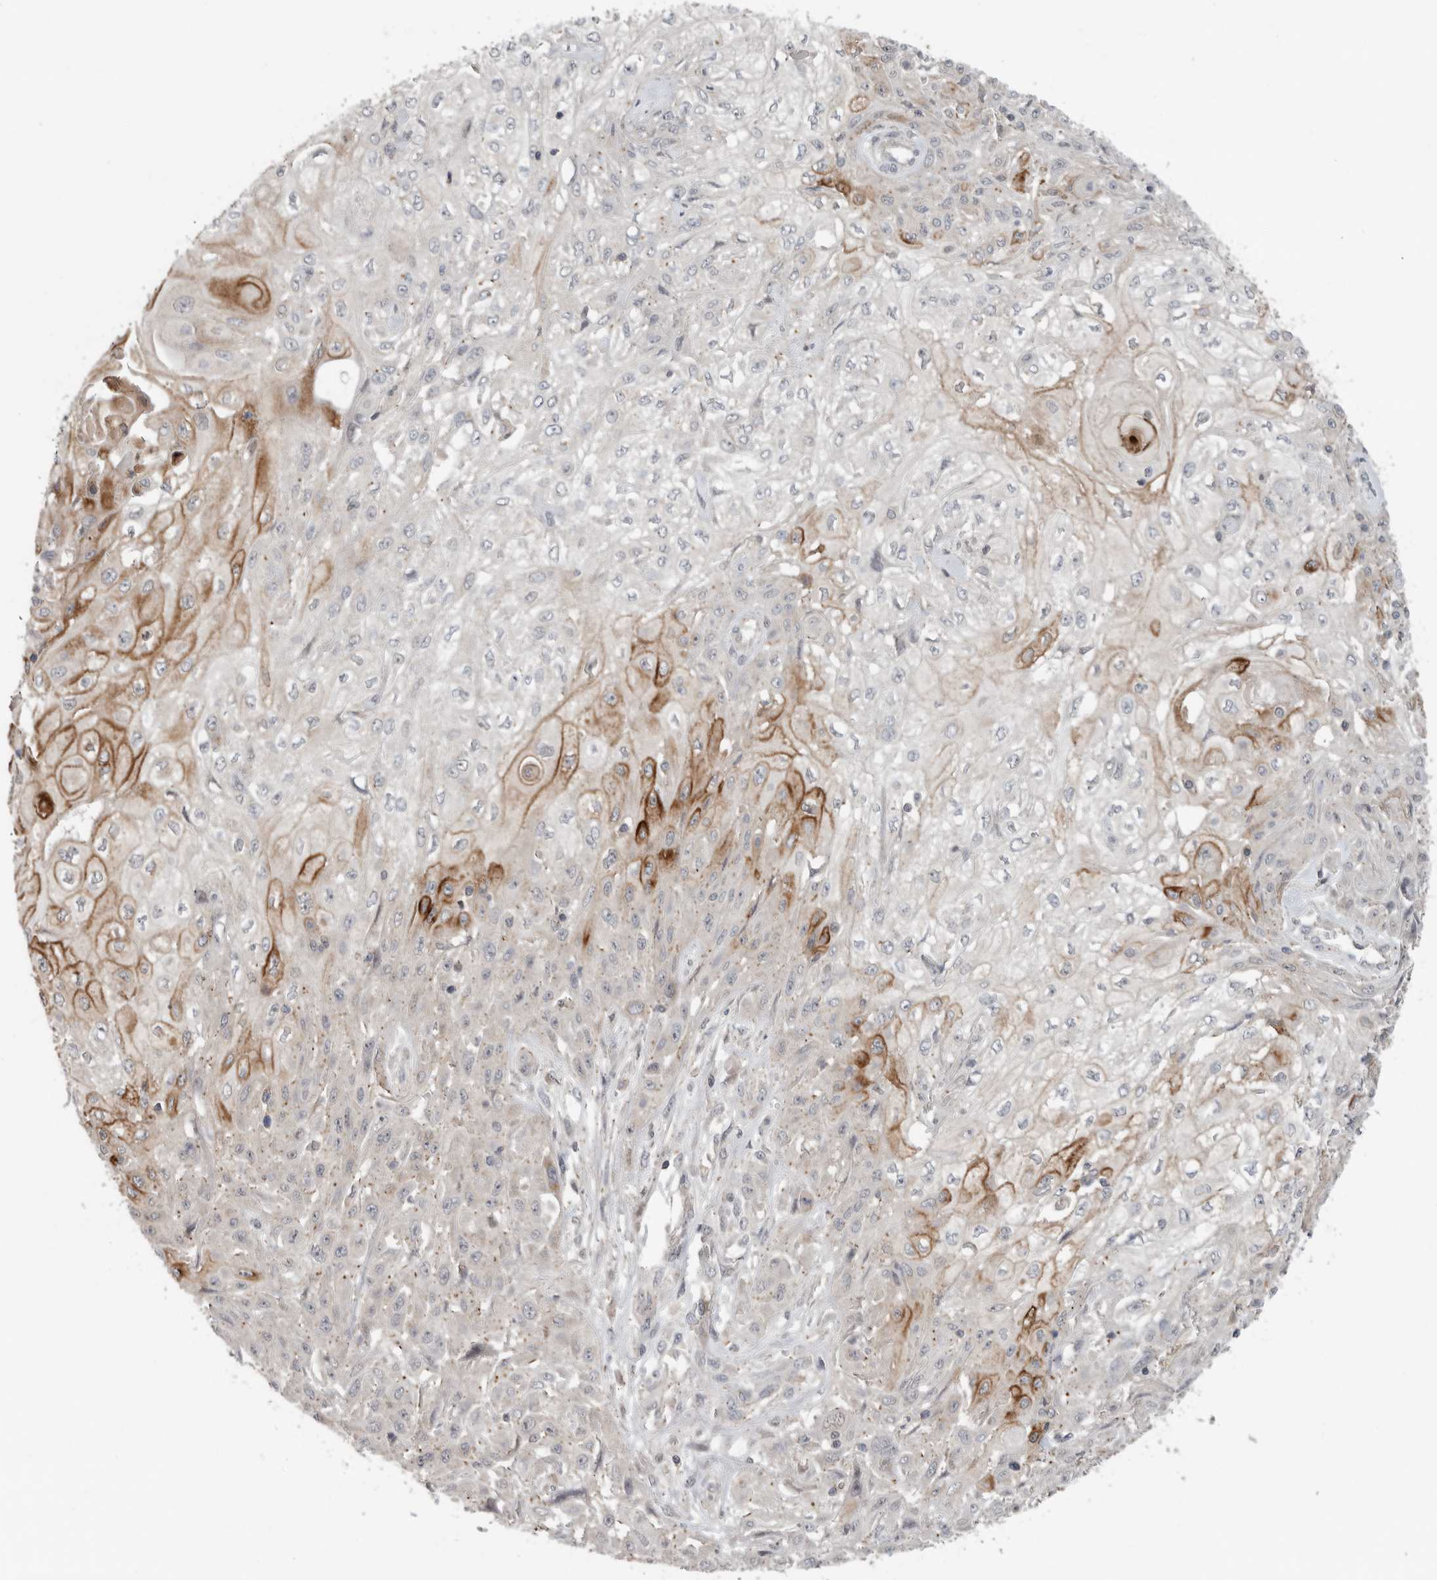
{"staining": {"intensity": "moderate", "quantity": "<25%", "location": "cytoplasmic/membranous"}, "tissue": "skin cancer", "cell_type": "Tumor cells", "image_type": "cancer", "snomed": [{"axis": "morphology", "description": "Squamous cell carcinoma, NOS"}, {"axis": "morphology", "description": "Squamous cell carcinoma, metastatic, NOS"}, {"axis": "topography", "description": "Skin"}, {"axis": "topography", "description": "Lymph node"}], "caption": "Moderate cytoplasmic/membranous expression is appreciated in approximately <25% of tumor cells in skin cancer (squamous cell carcinoma). (DAB = brown stain, brightfield microscopy at high magnification).", "gene": "KLK5", "patient": {"sex": "male", "age": 75}}